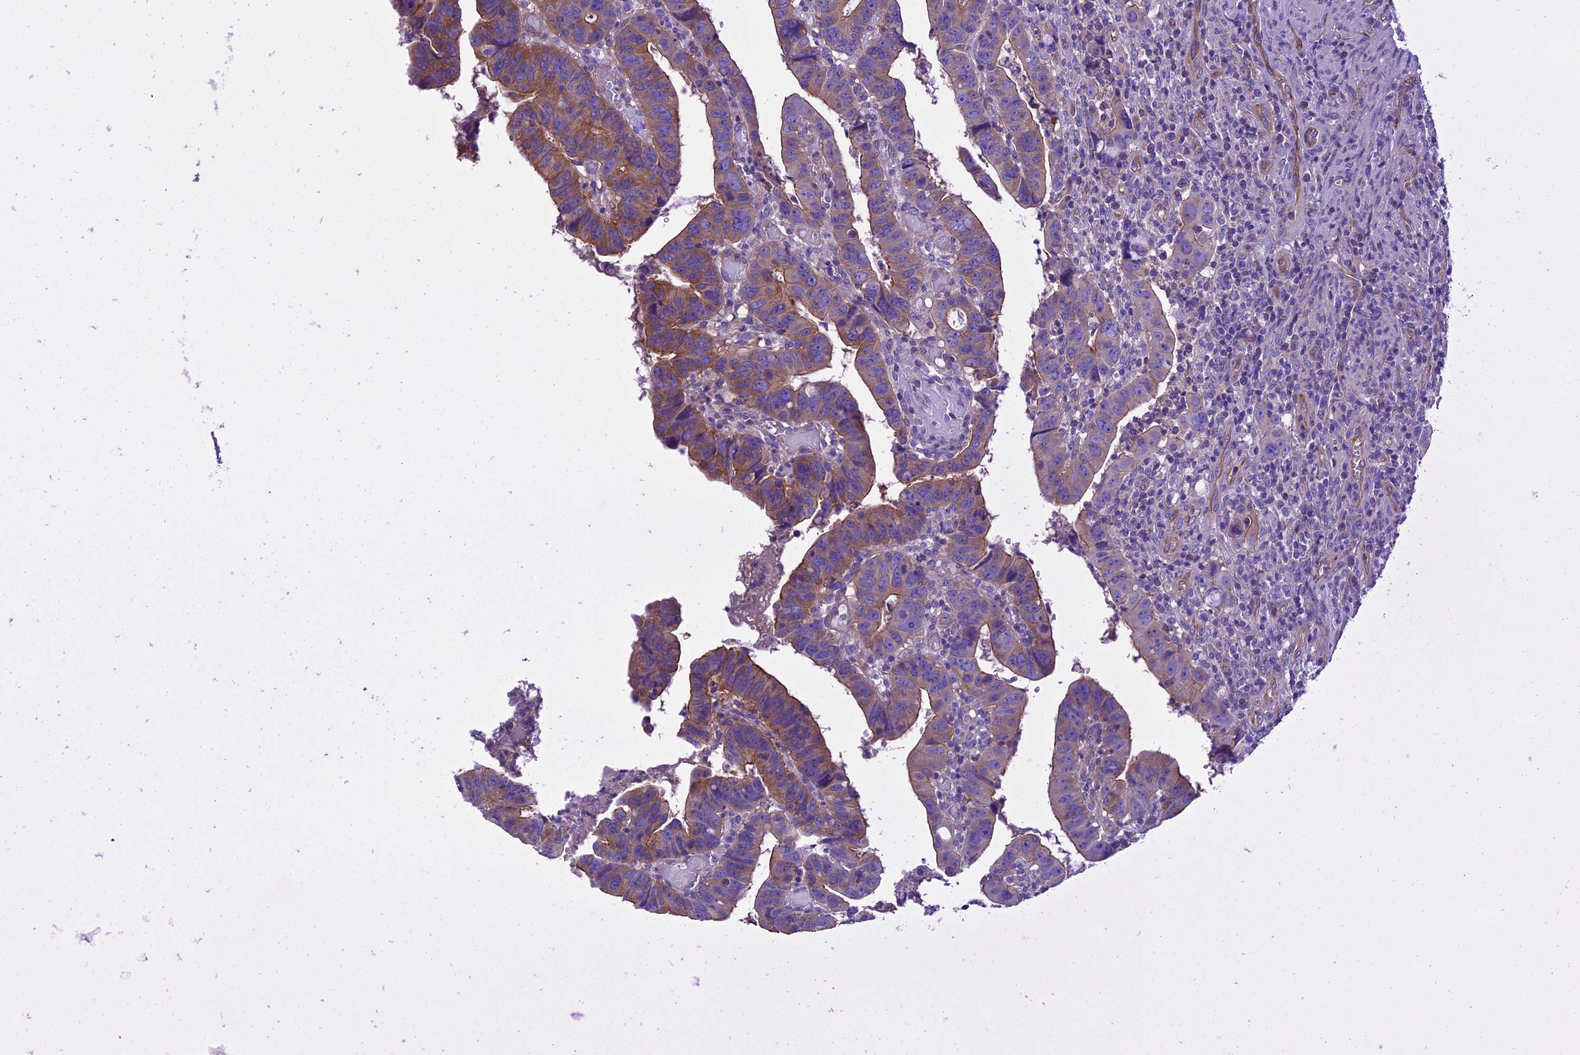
{"staining": {"intensity": "moderate", "quantity": "25%-75%", "location": "cytoplasmic/membranous"}, "tissue": "colorectal cancer", "cell_type": "Tumor cells", "image_type": "cancer", "snomed": [{"axis": "morphology", "description": "Normal tissue, NOS"}, {"axis": "morphology", "description": "Adenocarcinoma, NOS"}, {"axis": "topography", "description": "Rectum"}], "caption": "Immunohistochemistry (IHC) staining of colorectal cancer (adenocarcinoma), which demonstrates medium levels of moderate cytoplasmic/membranous expression in approximately 25%-75% of tumor cells indicating moderate cytoplasmic/membranous protein positivity. The staining was performed using DAB (3,3'-diaminobenzidine) (brown) for protein detection and nuclei were counterstained in hematoxylin (blue).", "gene": "PPFIA3", "patient": {"sex": "female", "age": 65}}